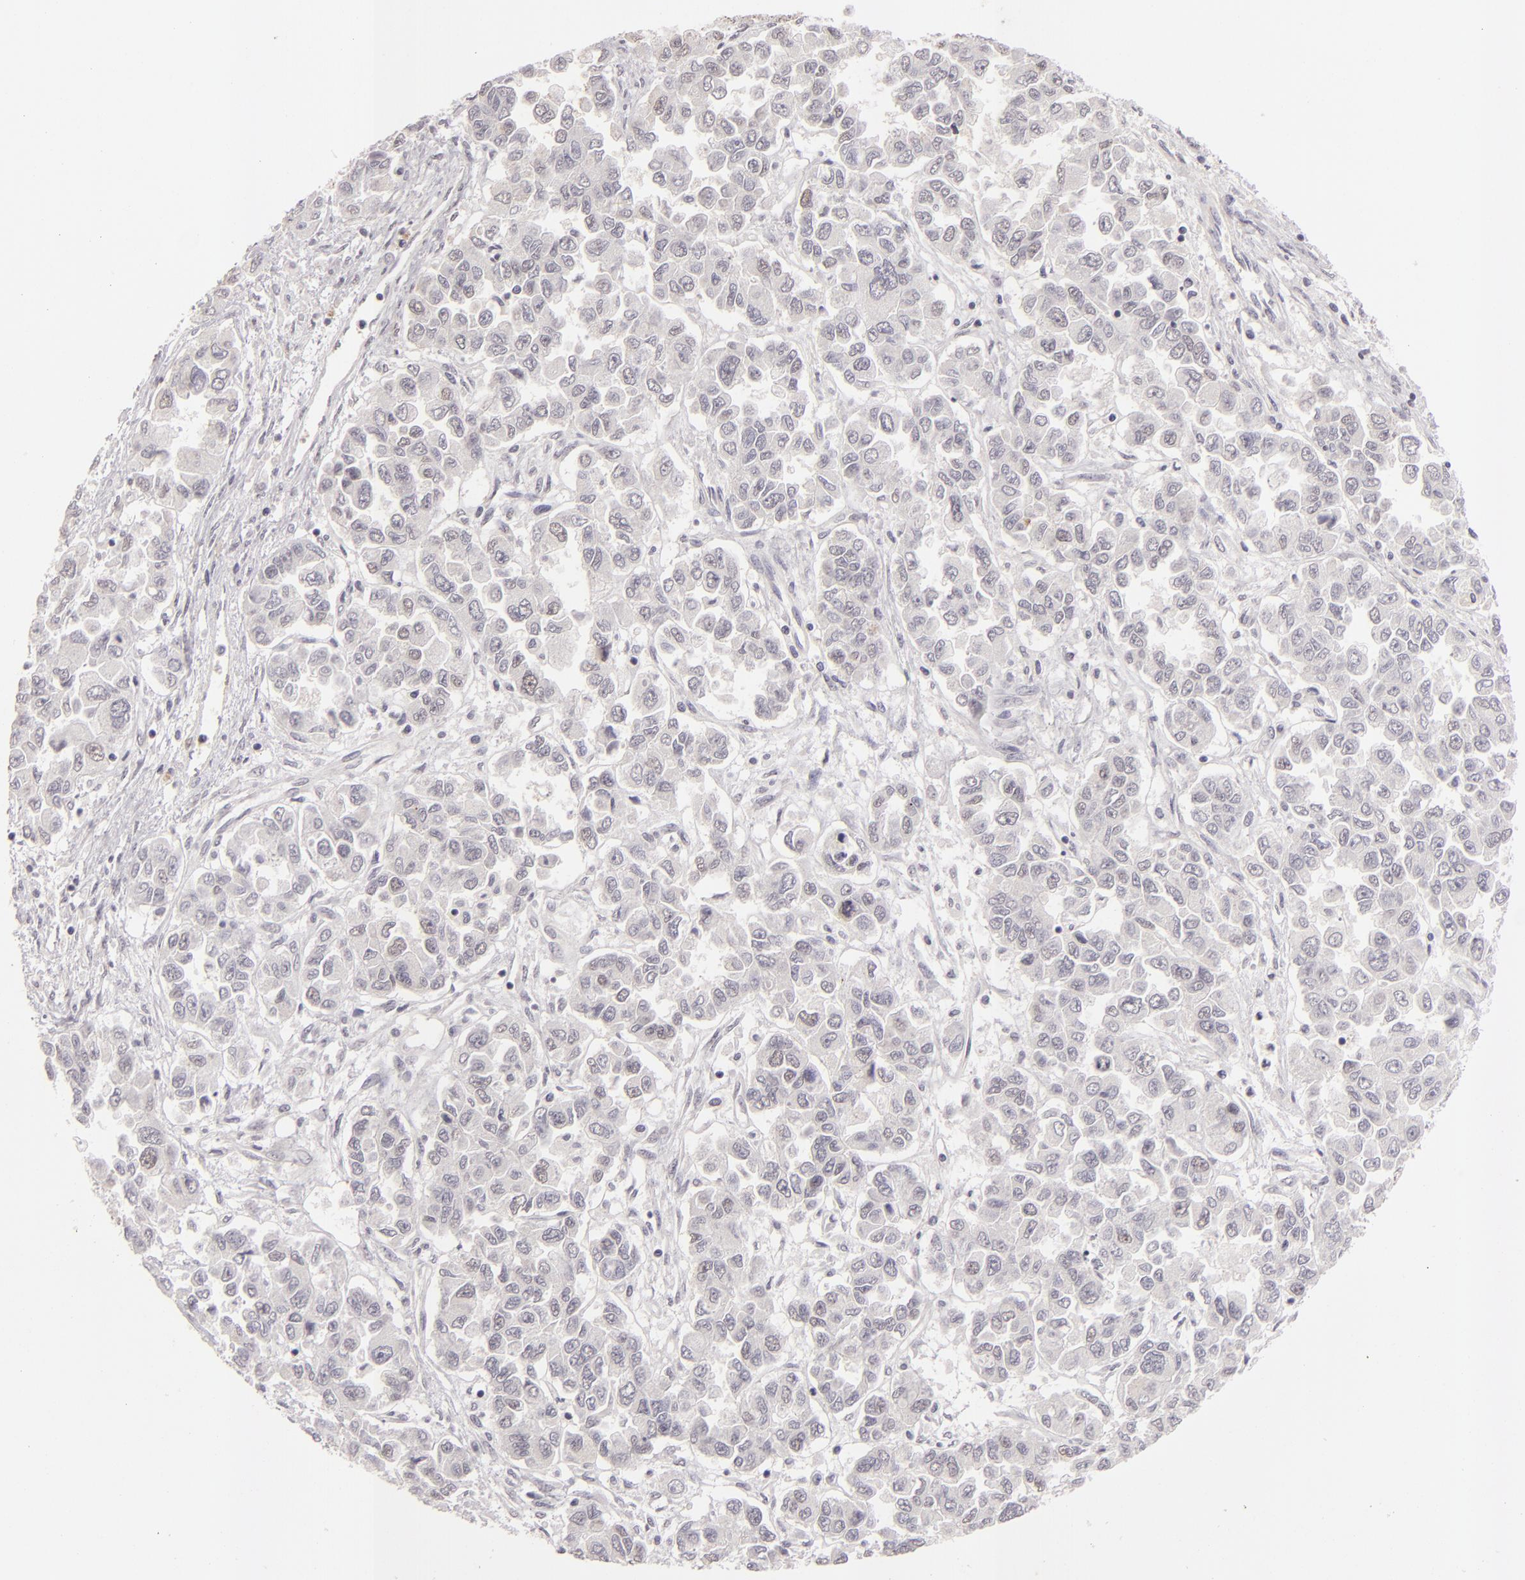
{"staining": {"intensity": "weak", "quantity": "<25%", "location": "nuclear"}, "tissue": "ovarian cancer", "cell_type": "Tumor cells", "image_type": "cancer", "snomed": [{"axis": "morphology", "description": "Cystadenocarcinoma, serous, NOS"}, {"axis": "topography", "description": "Ovary"}], "caption": "IHC micrograph of human serous cystadenocarcinoma (ovarian) stained for a protein (brown), which exhibits no expression in tumor cells.", "gene": "CBX3", "patient": {"sex": "female", "age": 84}}